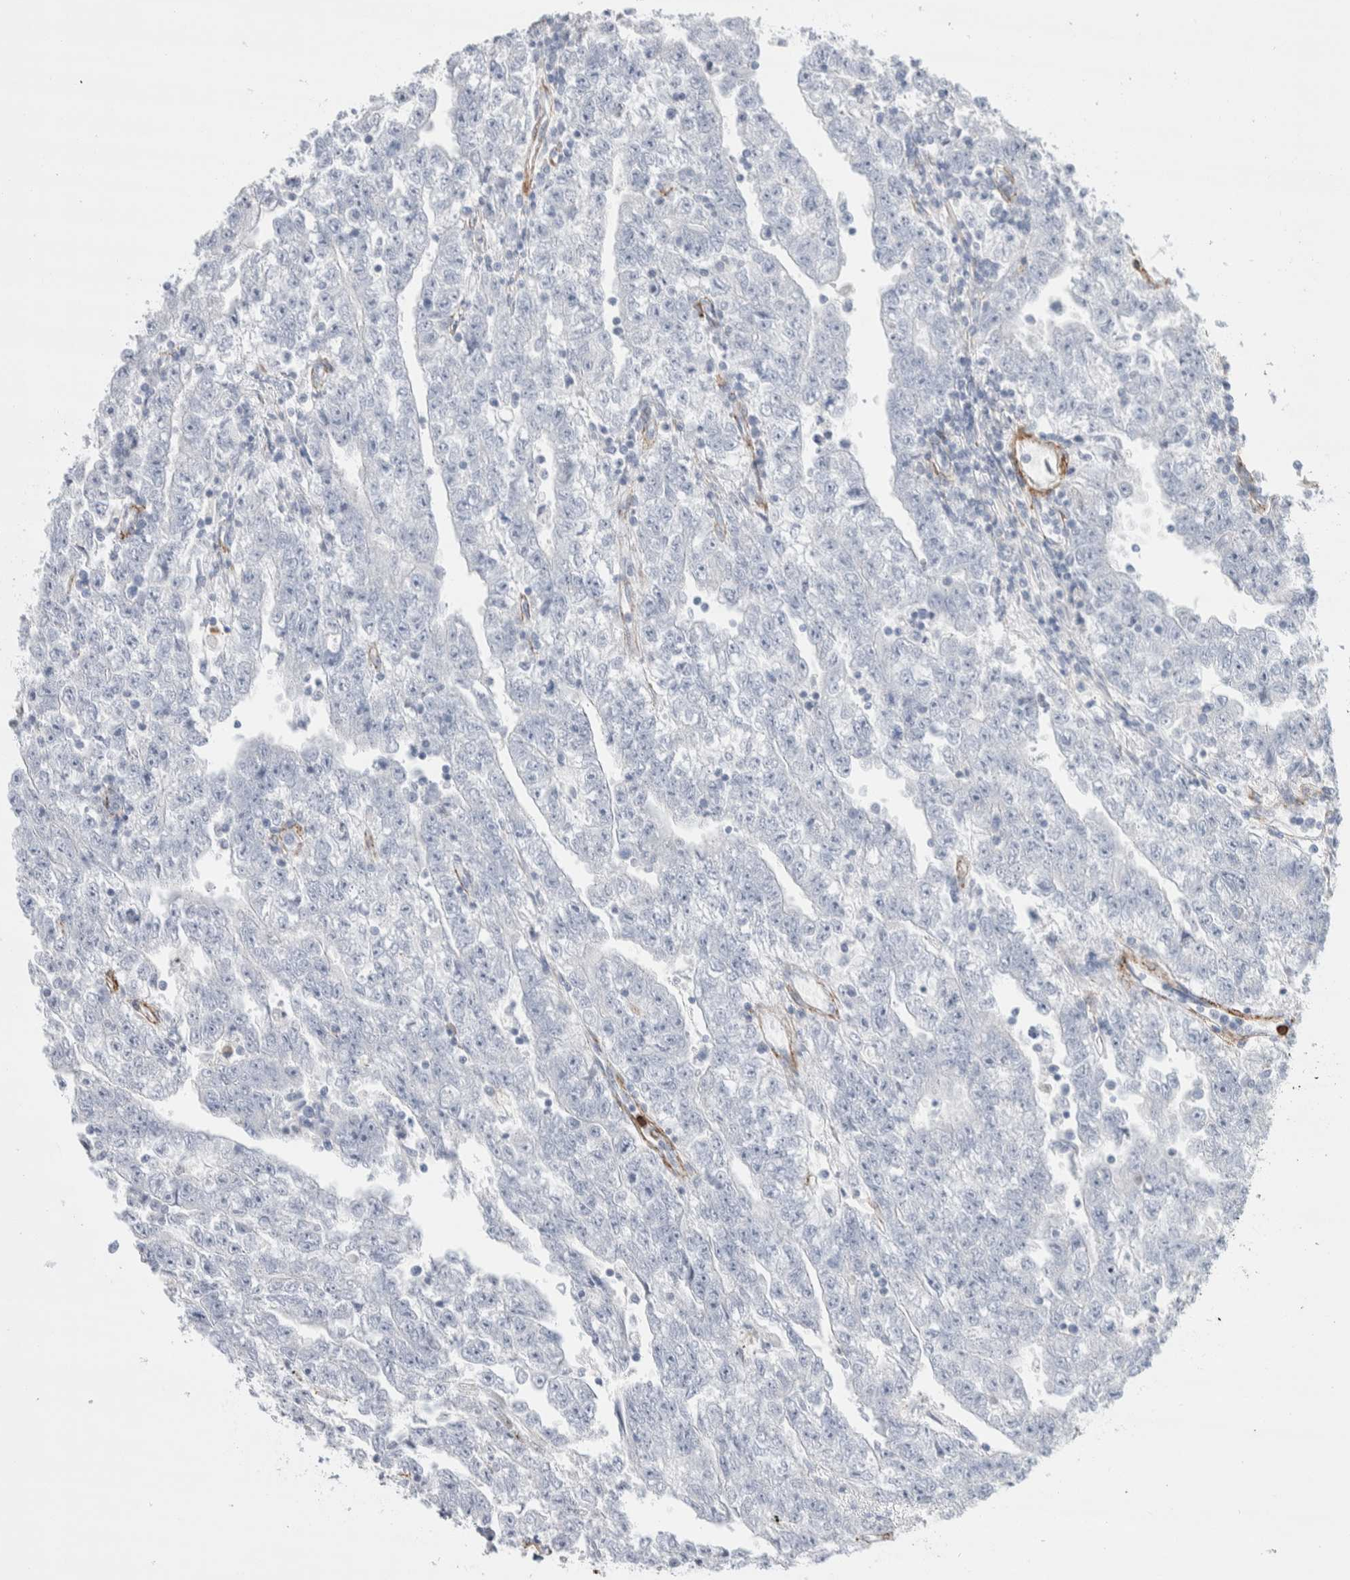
{"staining": {"intensity": "negative", "quantity": "none", "location": "none"}, "tissue": "testis cancer", "cell_type": "Tumor cells", "image_type": "cancer", "snomed": [{"axis": "morphology", "description": "Carcinoma, Embryonal, NOS"}, {"axis": "topography", "description": "Testis"}], "caption": "The photomicrograph reveals no staining of tumor cells in testis embryonal carcinoma.", "gene": "SEPTIN4", "patient": {"sex": "male", "age": 25}}